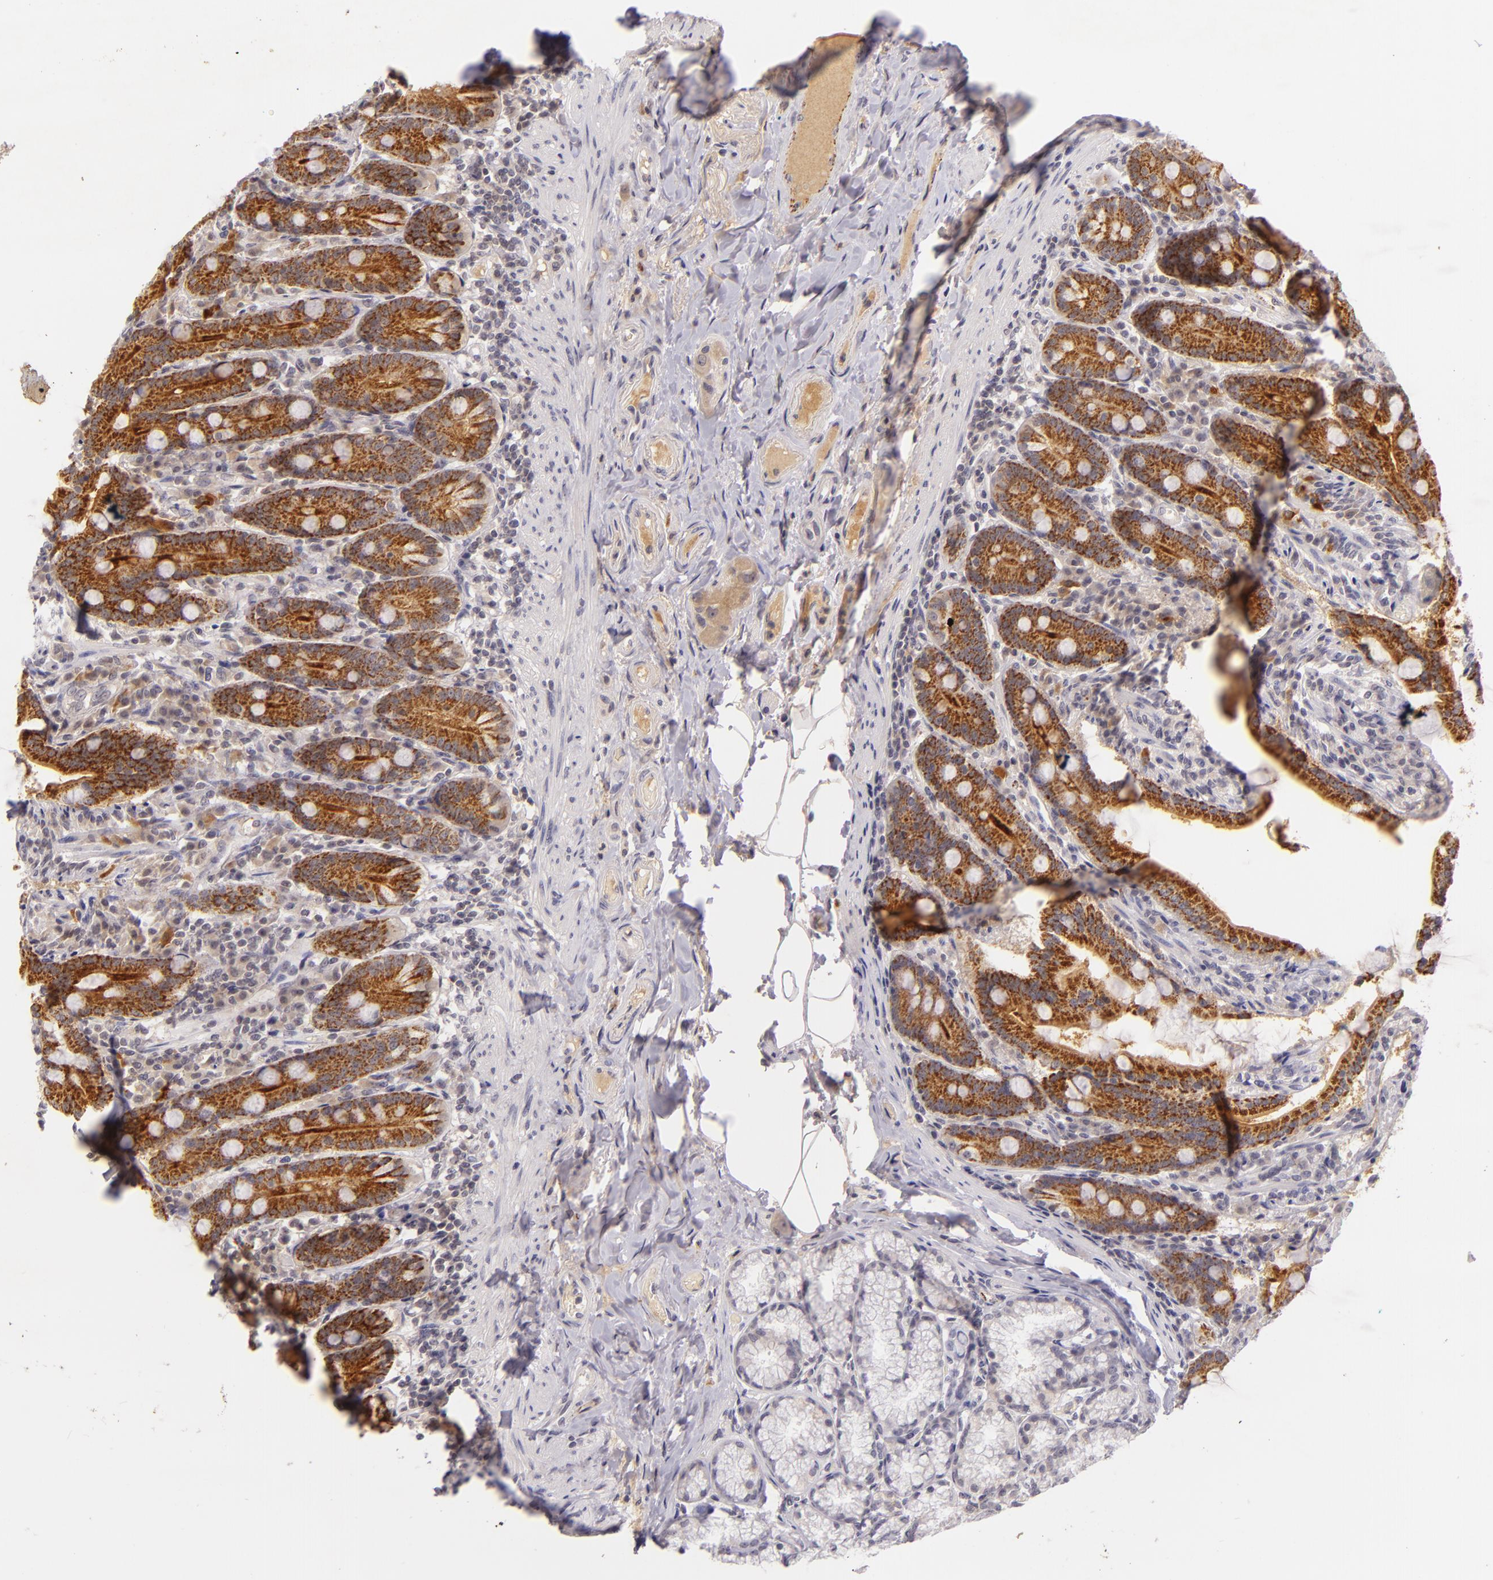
{"staining": {"intensity": "strong", "quantity": "25%-75%", "location": "cytoplasmic/membranous"}, "tissue": "duodenum", "cell_type": "Glandular cells", "image_type": "normal", "snomed": [{"axis": "morphology", "description": "Normal tissue, NOS"}, {"axis": "topography", "description": "Duodenum"}], "caption": "DAB (3,3'-diaminobenzidine) immunohistochemical staining of benign duodenum exhibits strong cytoplasmic/membranous protein positivity in about 25%-75% of glandular cells.", "gene": "CASP8", "patient": {"sex": "female", "age": 64}}